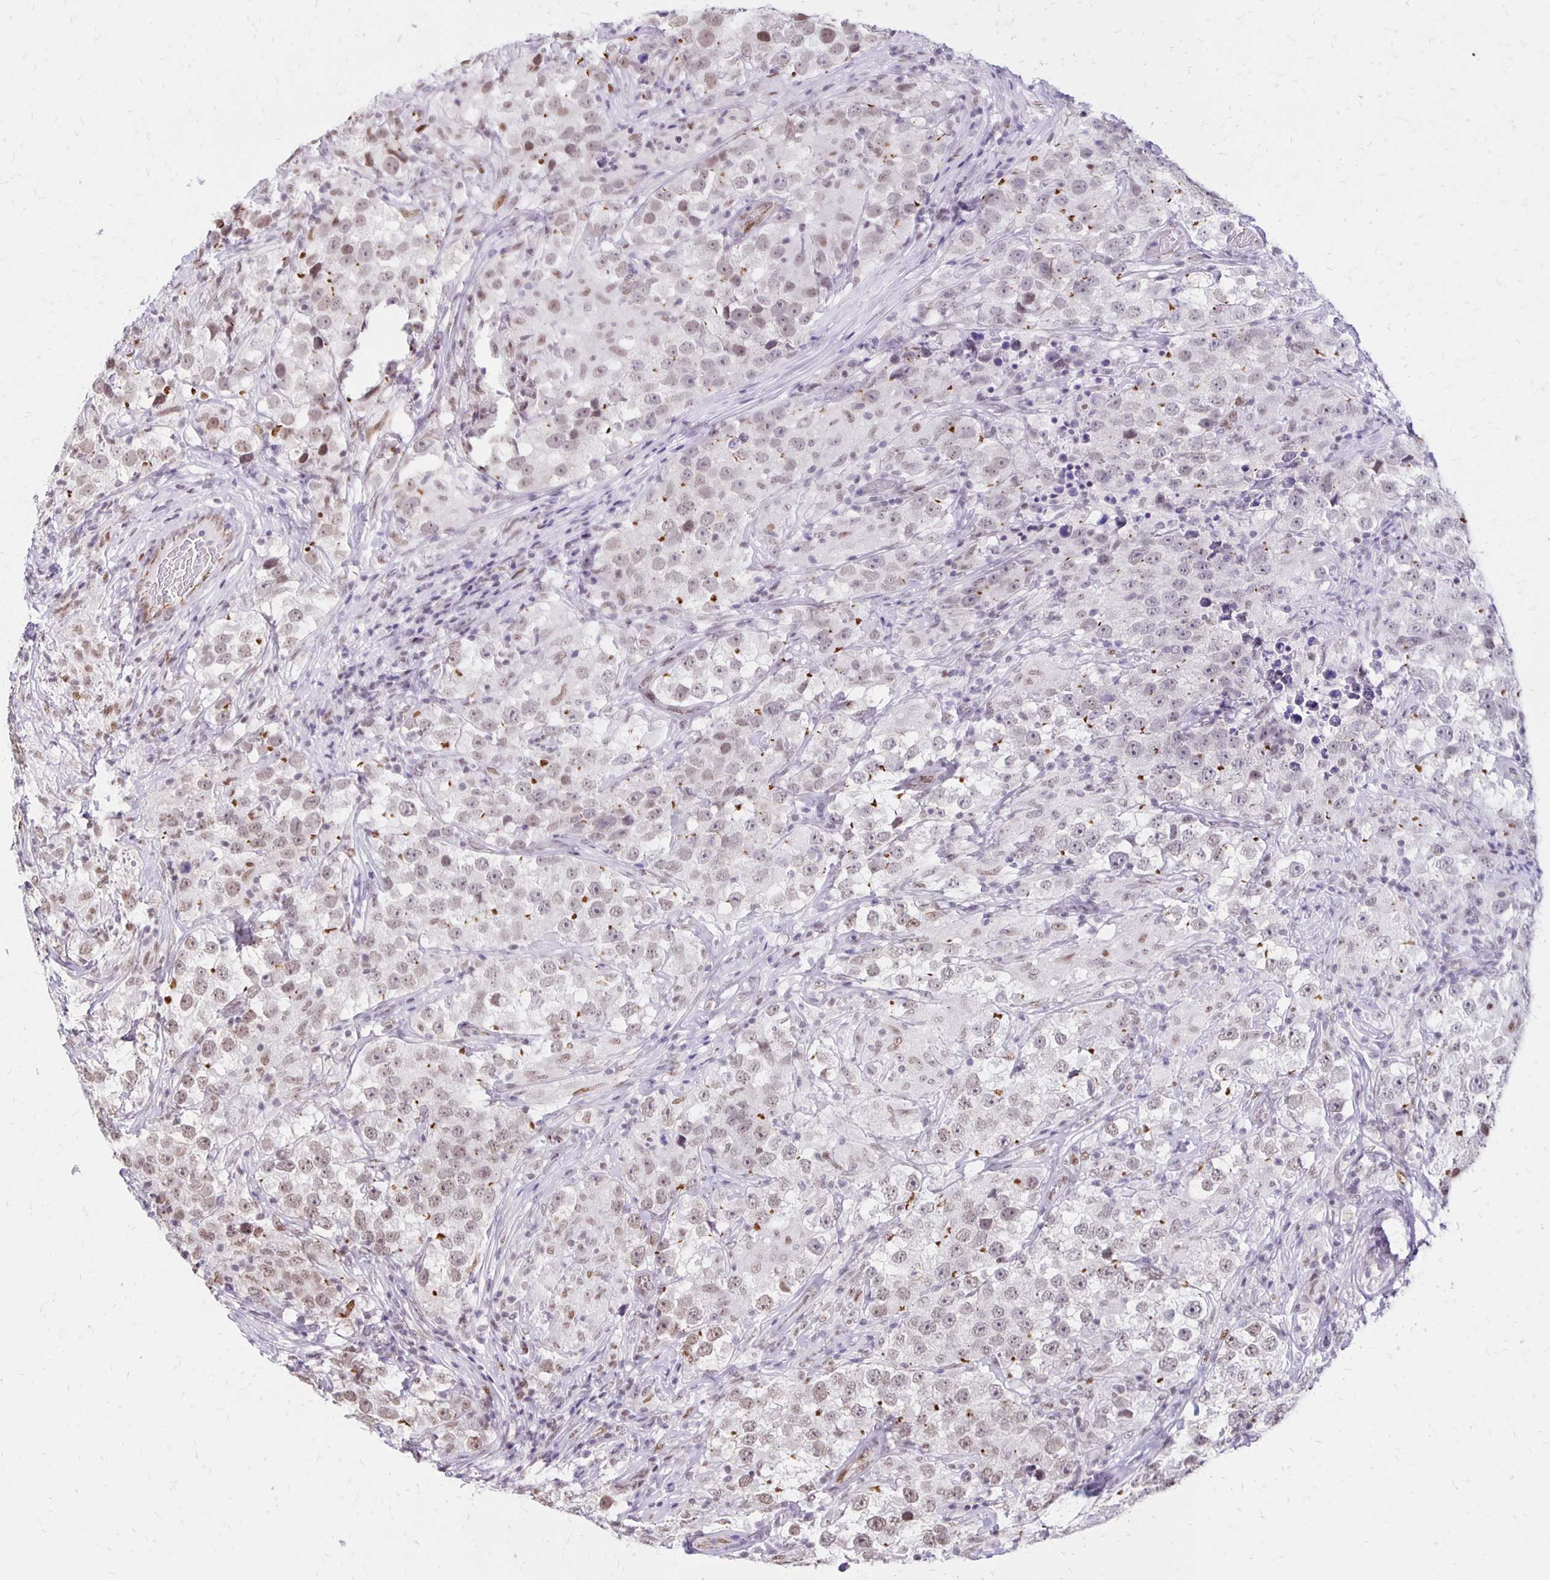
{"staining": {"intensity": "weak", "quantity": ">75%", "location": "nuclear"}, "tissue": "testis cancer", "cell_type": "Tumor cells", "image_type": "cancer", "snomed": [{"axis": "morphology", "description": "Seminoma, NOS"}, {"axis": "topography", "description": "Testis"}], "caption": "Immunohistochemistry (IHC) (DAB (3,3'-diaminobenzidine)) staining of human testis cancer demonstrates weak nuclear protein staining in about >75% of tumor cells.", "gene": "DDB2", "patient": {"sex": "male", "age": 46}}